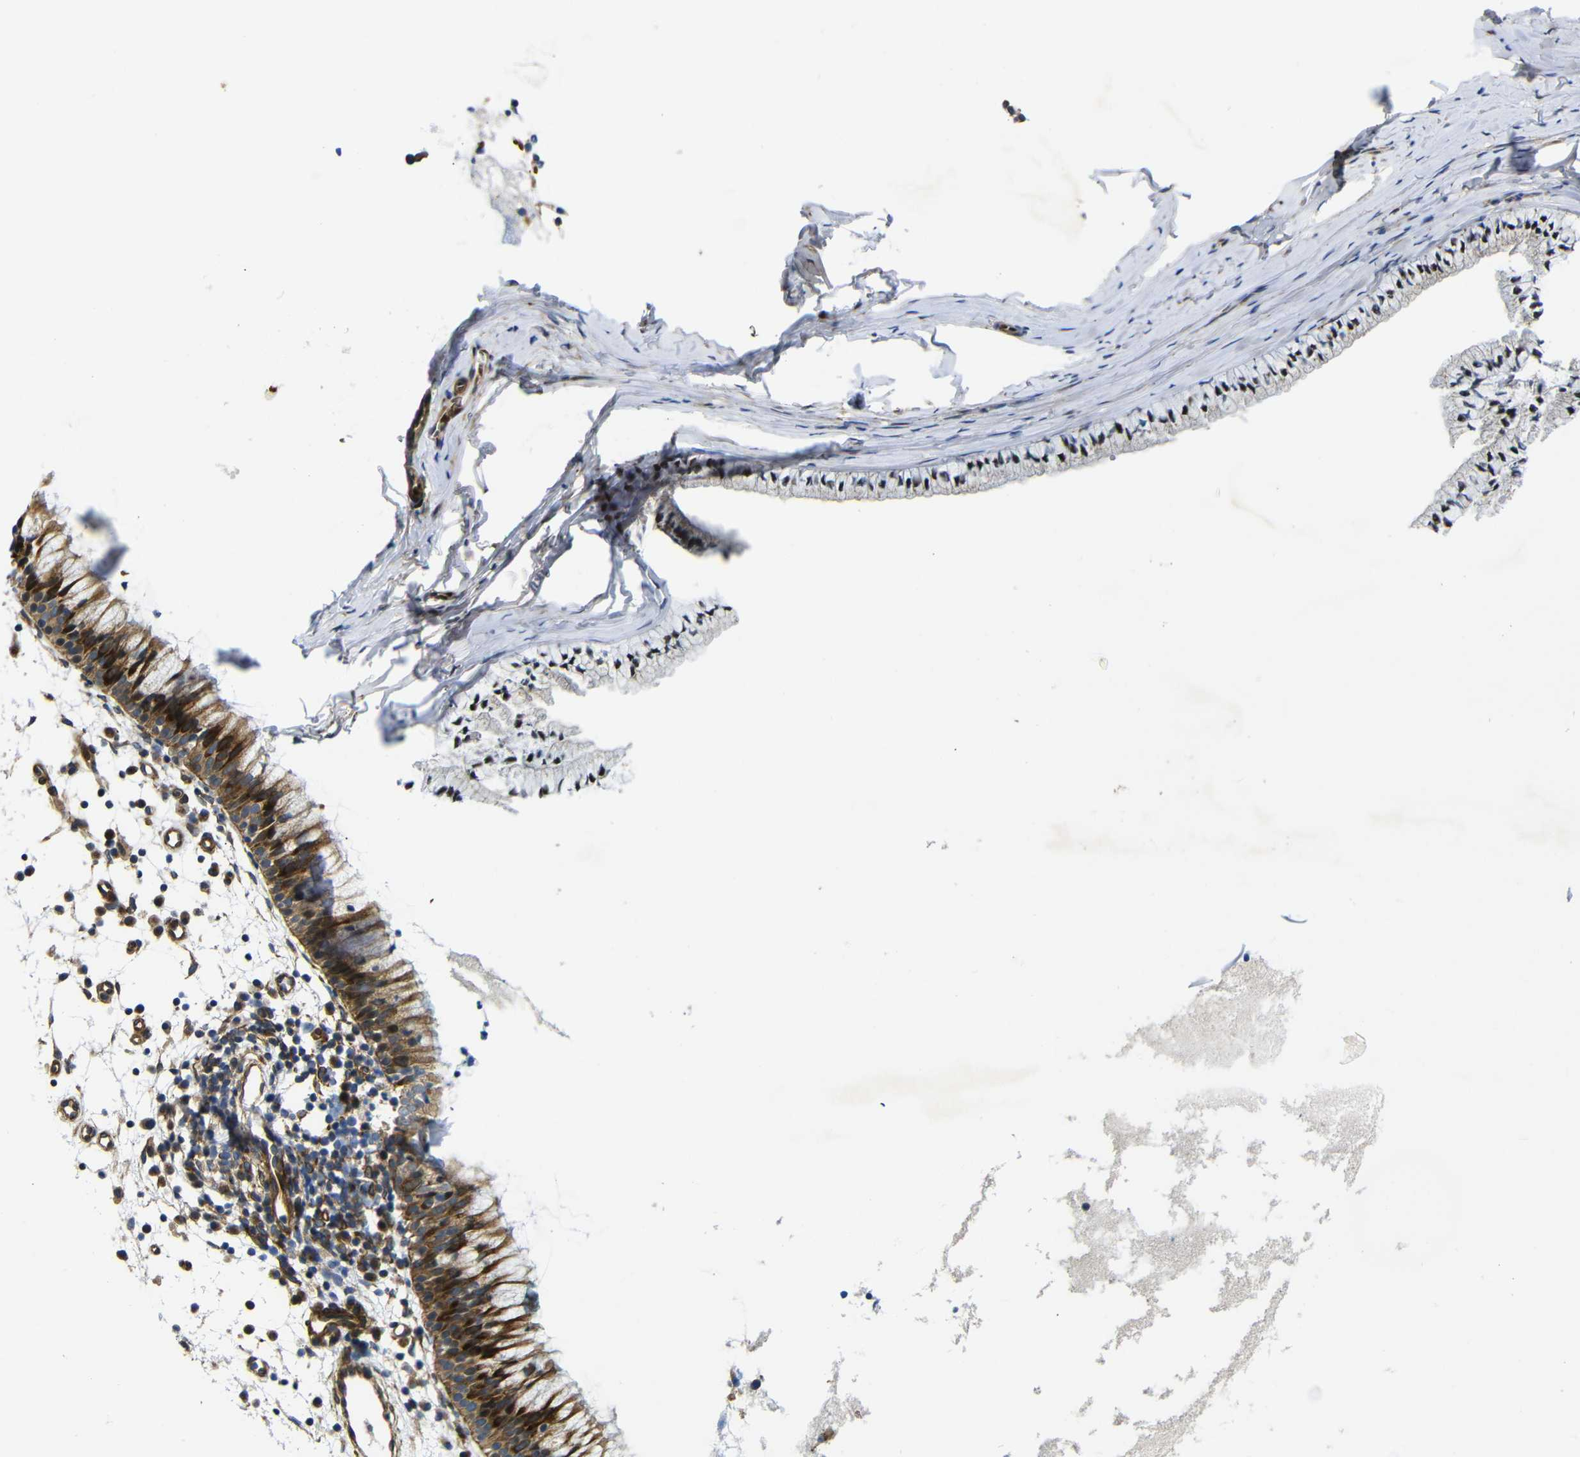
{"staining": {"intensity": "strong", "quantity": ">75%", "location": "cytoplasmic/membranous"}, "tissue": "nasopharynx", "cell_type": "Respiratory epithelial cells", "image_type": "normal", "snomed": [{"axis": "morphology", "description": "Normal tissue, NOS"}, {"axis": "topography", "description": "Nasopharynx"}], "caption": "An immunohistochemistry (IHC) micrograph of unremarkable tissue is shown. Protein staining in brown shows strong cytoplasmic/membranous positivity in nasopharynx within respiratory epithelial cells. (Brightfield microscopy of DAB IHC at high magnification).", "gene": "PARP14", "patient": {"sex": "male", "age": 21}}